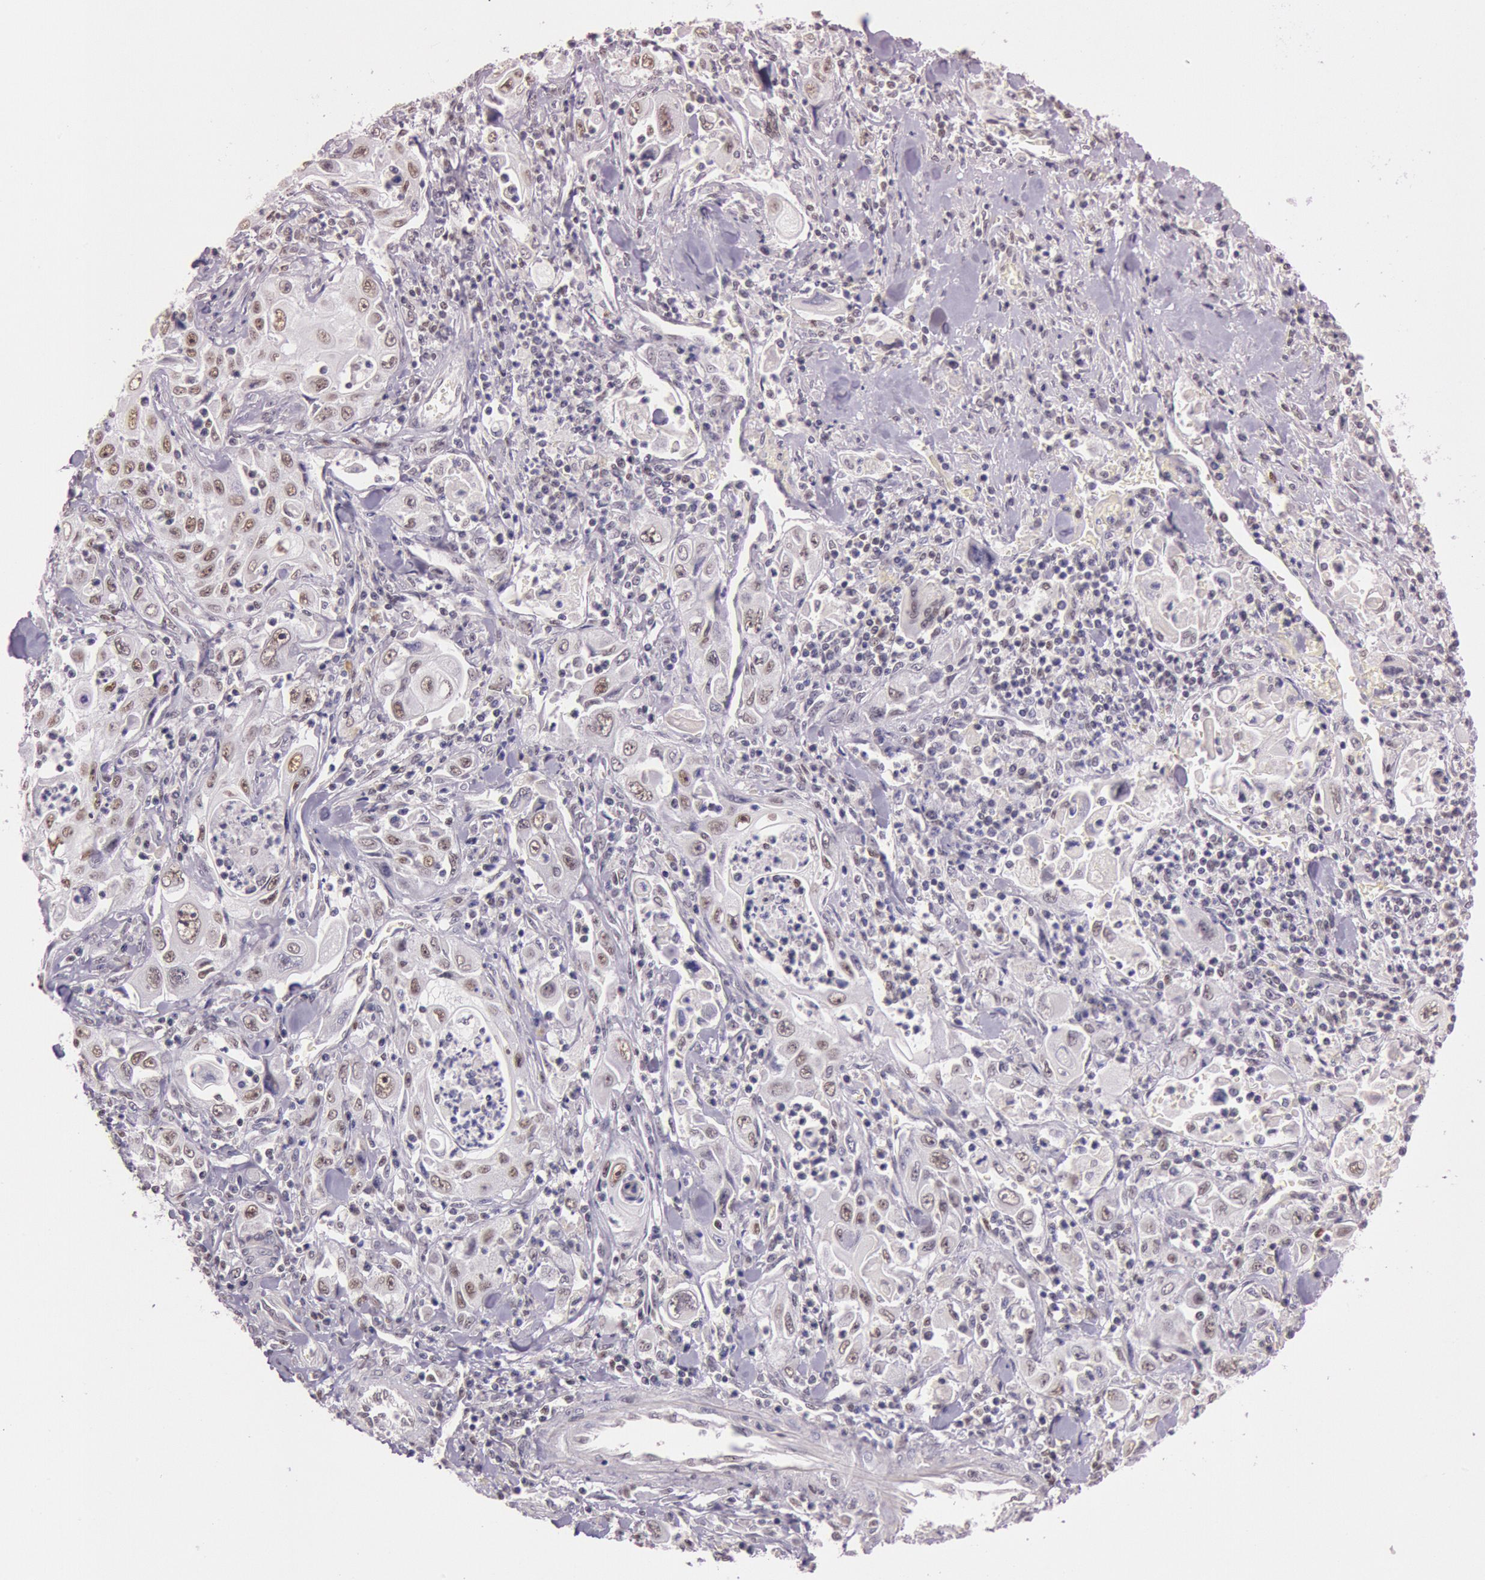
{"staining": {"intensity": "weak", "quantity": "<25%", "location": "nuclear"}, "tissue": "pancreatic cancer", "cell_type": "Tumor cells", "image_type": "cancer", "snomed": [{"axis": "morphology", "description": "Adenocarcinoma, NOS"}, {"axis": "topography", "description": "Pancreas"}], "caption": "Pancreatic cancer (adenocarcinoma) stained for a protein using immunohistochemistry (IHC) shows no expression tumor cells.", "gene": "TASL", "patient": {"sex": "male", "age": 70}}